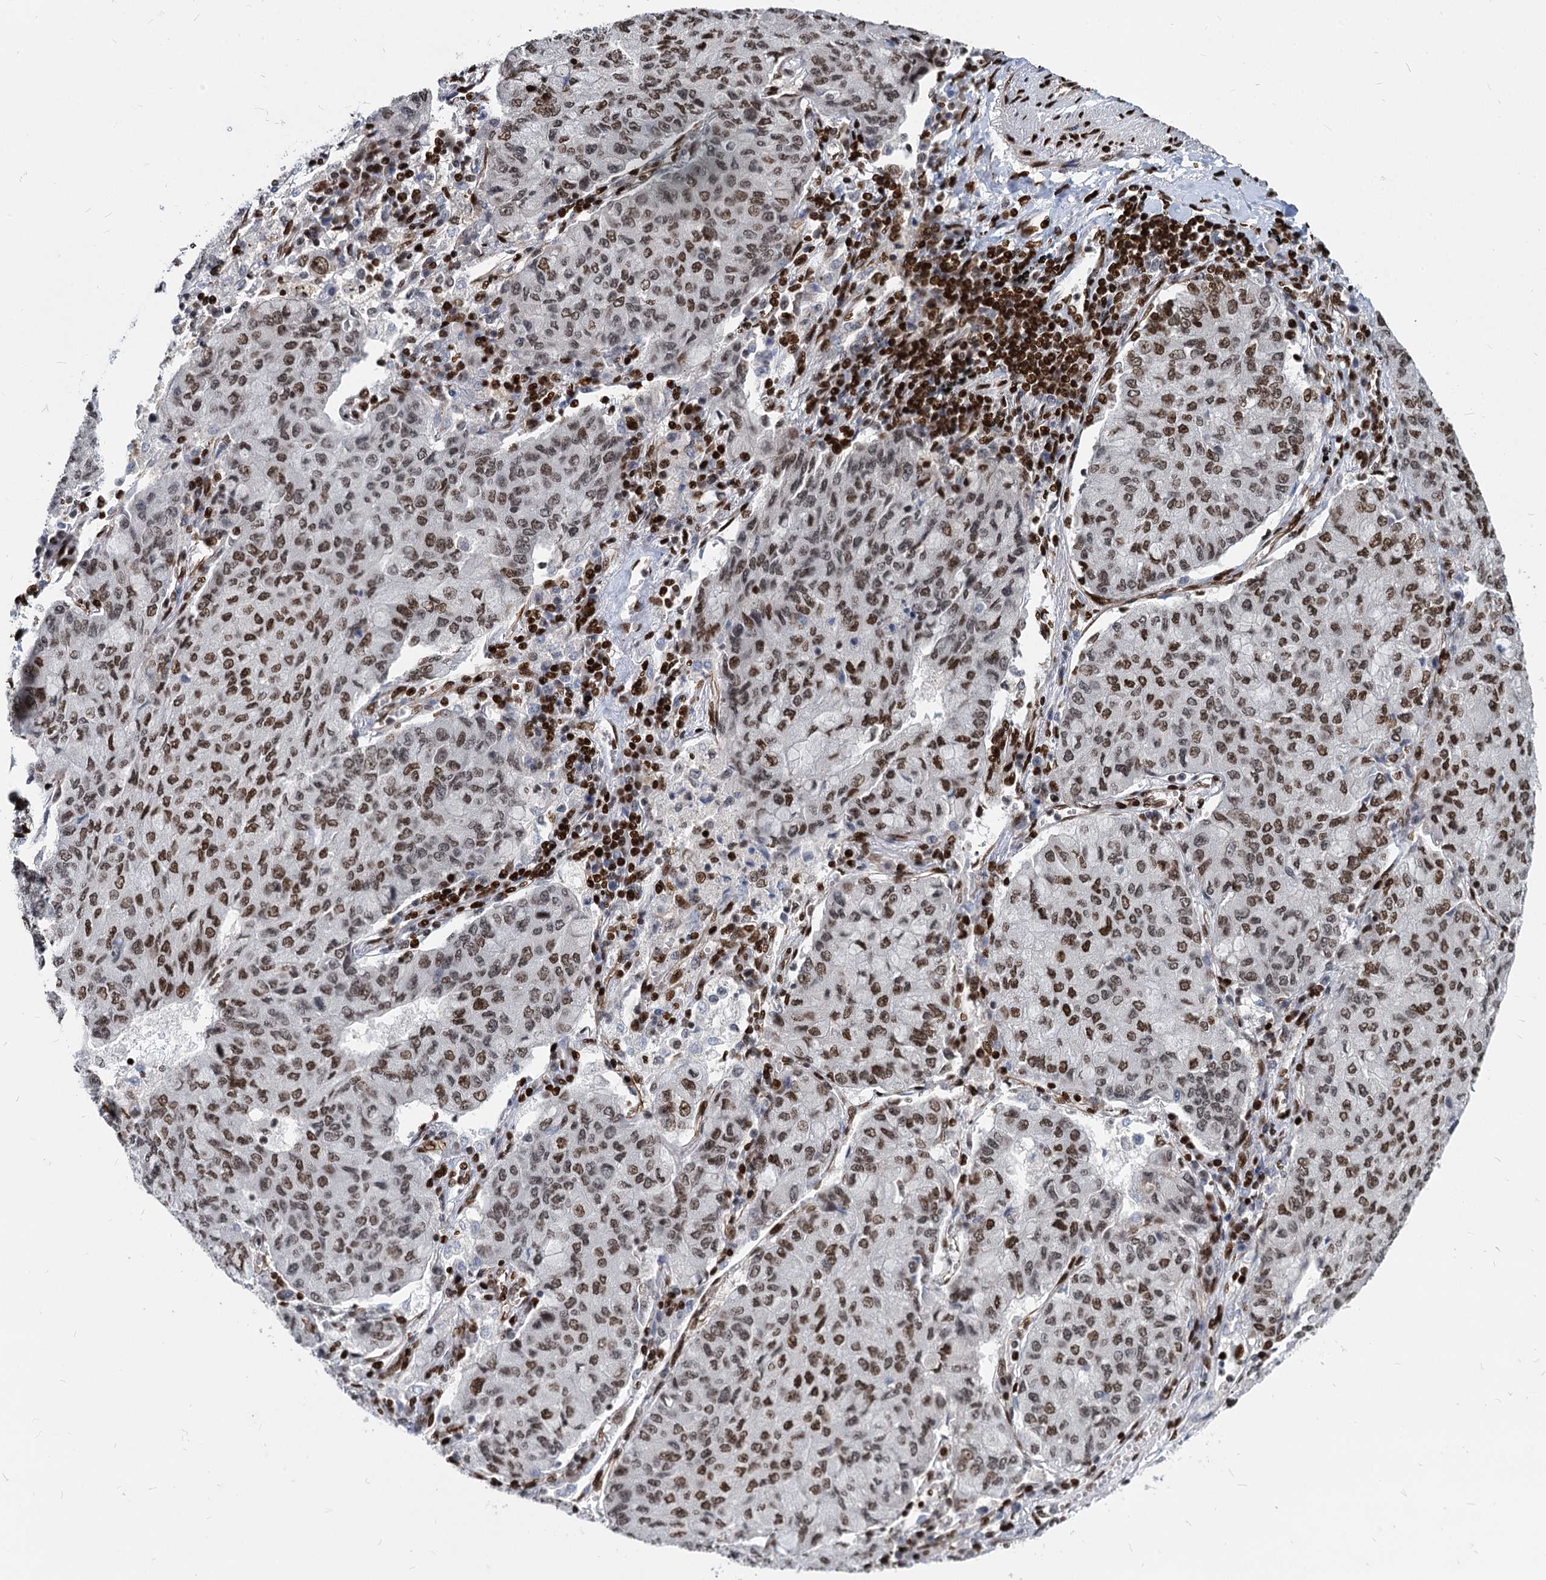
{"staining": {"intensity": "moderate", "quantity": ">75%", "location": "nuclear"}, "tissue": "lung cancer", "cell_type": "Tumor cells", "image_type": "cancer", "snomed": [{"axis": "morphology", "description": "Squamous cell carcinoma, NOS"}, {"axis": "topography", "description": "Lung"}], "caption": "IHC staining of lung squamous cell carcinoma, which demonstrates medium levels of moderate nuclear expression in approximately >75% of tumor cells indicating moderate nuclear protein staining. The staining was performed using DAB (3,3'-diaminobenzidine) (brown) for protein detection and nuclei were counterstained in hematoxylin (blue).", "gene": "MECP2", "patient": {"sex": "male", "age": 74}}